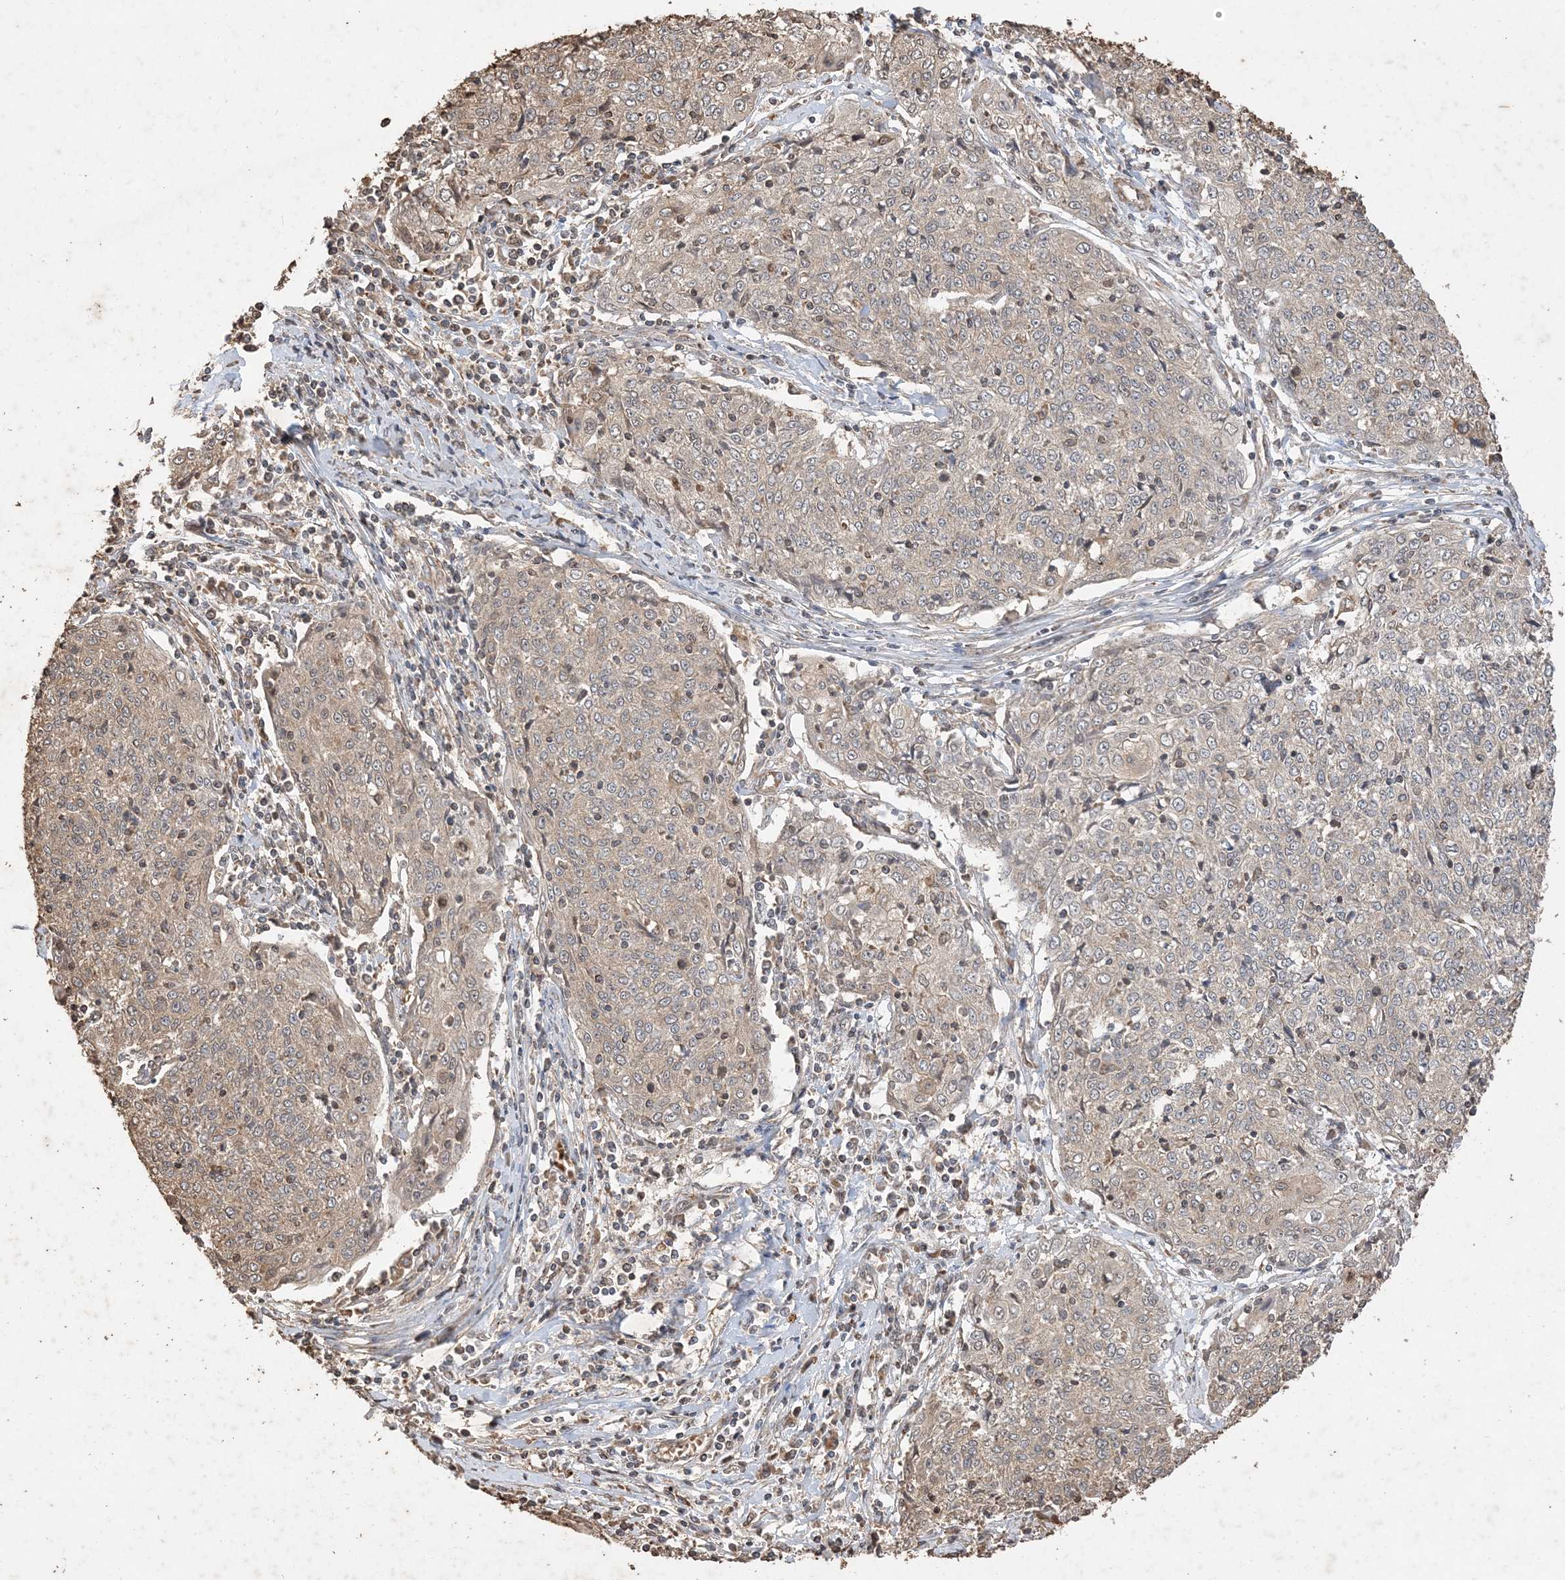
{"staining": {"intensity": "weak", "quantity": "<25%", "location": "cytoplasmic/membranous"}, "tissue": "cervical cancer", "cell_type": "Tumor cells", "image_type": "cancer", "snomed": [{"axis": "morphology", "description": "Squamous cell carcinoma, NOS"}, {"axis": "topography", "description": "Cervix"}], "caption": "There is no significant staining in tumor cells of squamous cell carcinoma (cervical).", "gene": "HPS4", "patient": {"sex": "female", "age": 48}}